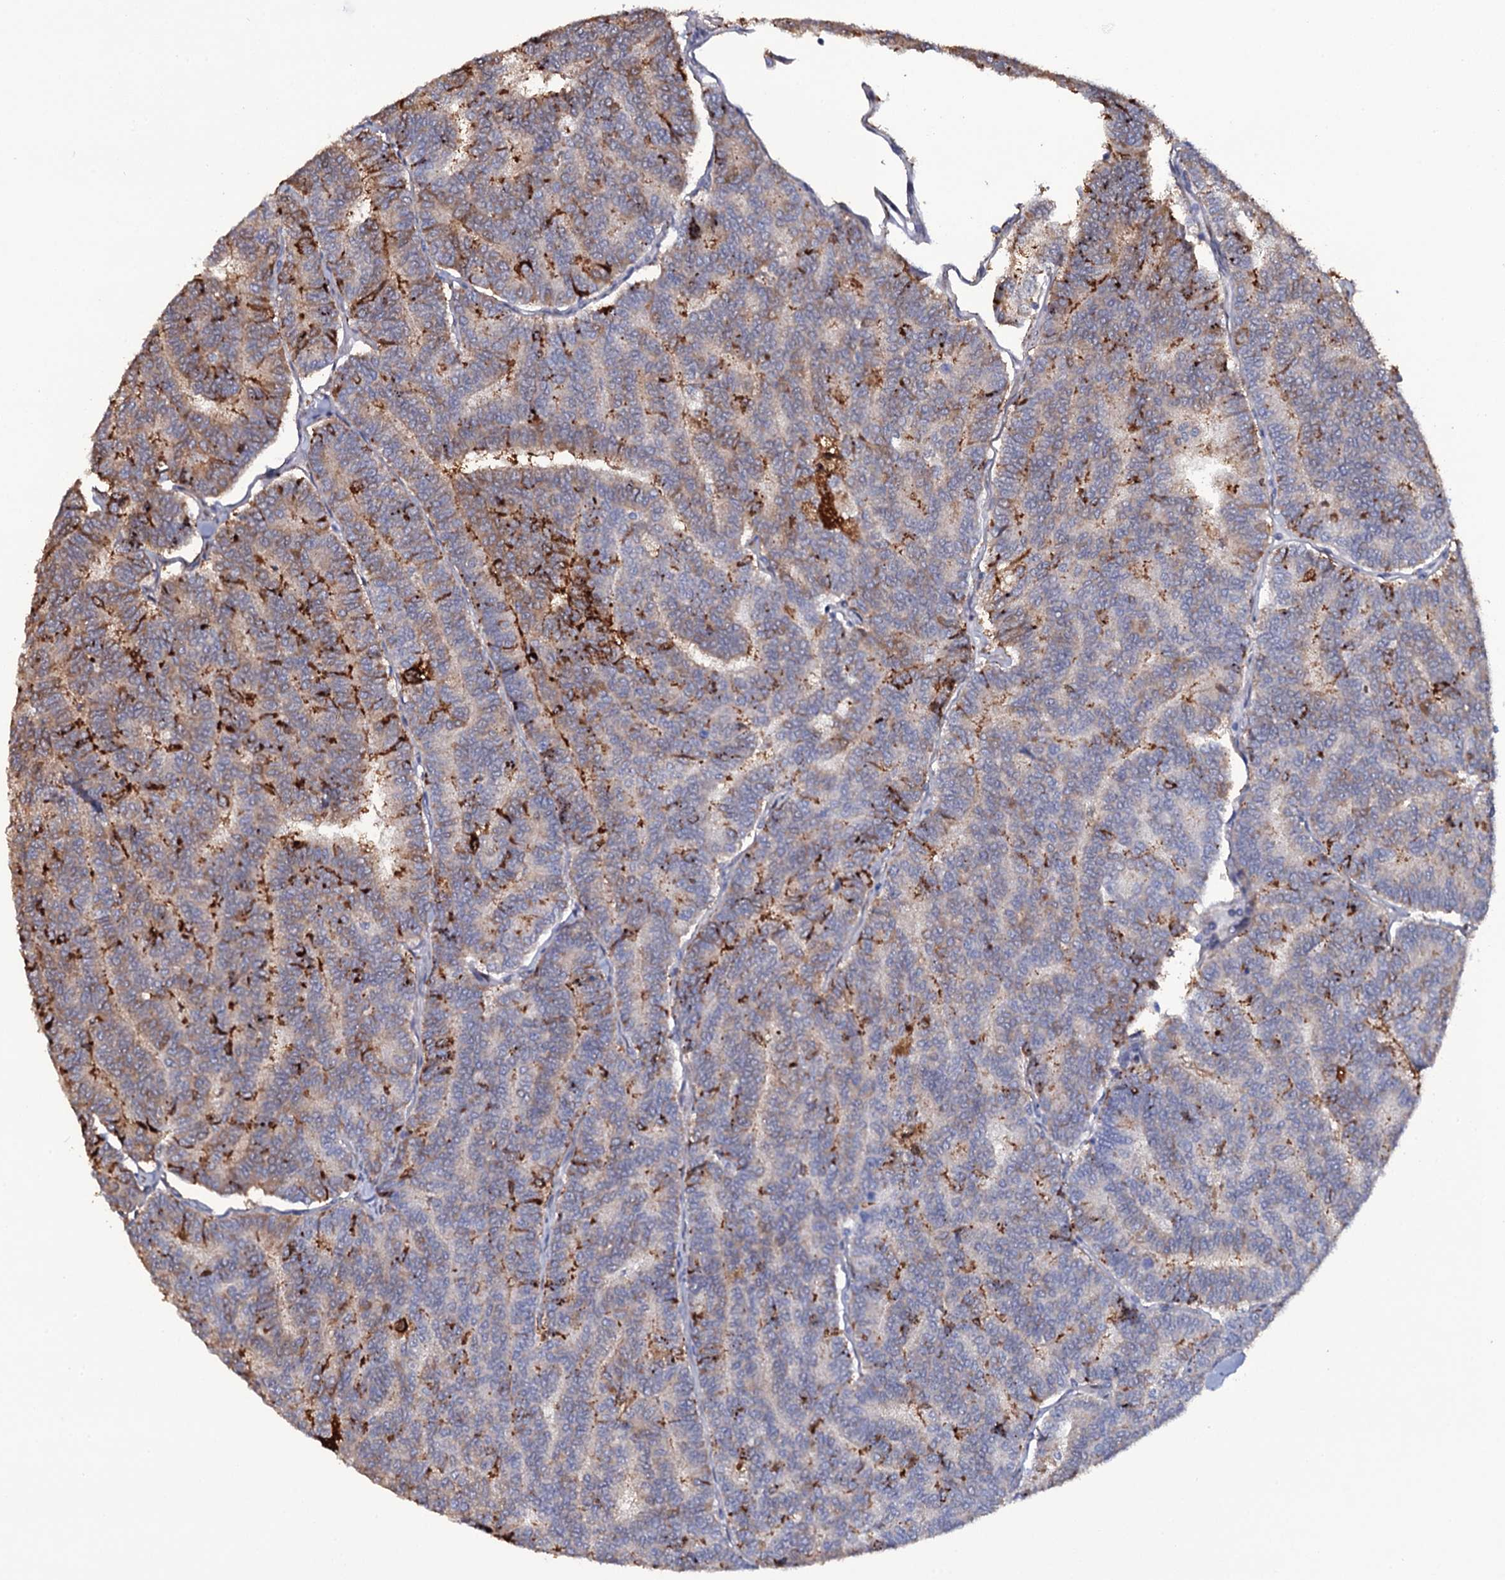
{"staining": {"intensity": "strong", "quantity": "<25%", "location": "cytoplasmic/membranous"}, "tissue": "thyroid cancer", "cell_type": "Tumor cells", "image_type": "cancer", "snomed": [{"axis": "morphology", "description": "Papillary adenocarcinoma, NOS"}, {"axis": "topography", "description": "Thyroid gland"}], "caption": "A medium amount of strong cytoplasmic/membranous staining is seen in approximately <25% of tumor cells in thyroid cancer (papillary adenocarcinoma) tissue.", "gene": "TTC23", "patient": {"sex": "female", "age": 35}}